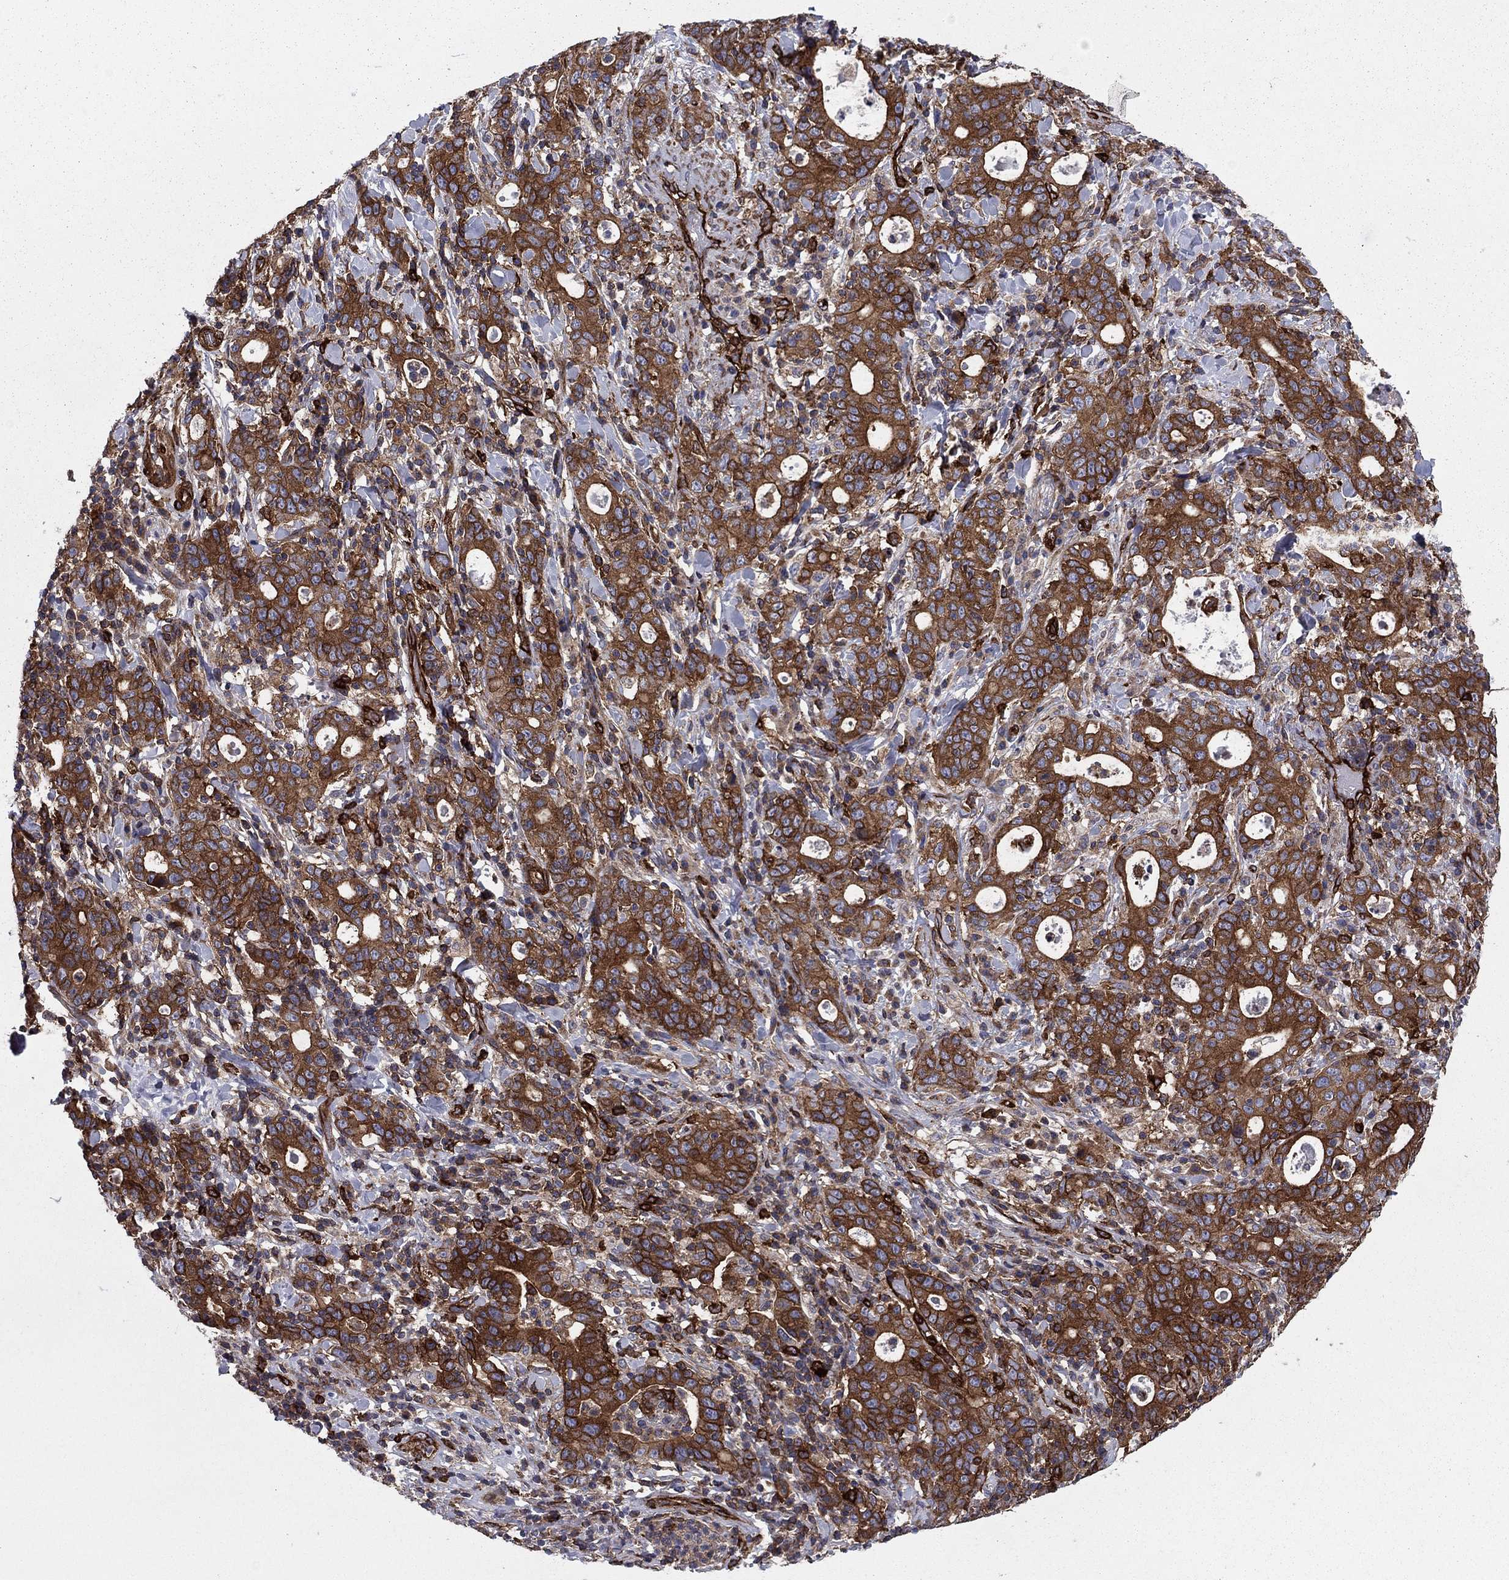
{"staining": {"intensity": "strong", "quantity": ">75%", "location": "cytoplasmic/membranous"}, "tissue": "stomach cancer", "cell_type": "Tumor cells", "image_type": "cancer", "snomed": [{"axis": "morphology", "description": "Adenocarcinoma, NOS"}, {"axis": "topography", "description": "Stomach"}], "caption": "Protein staining of stomach cancer tissue shows strong cytoplasmic/membranous expression in about >75% of tumor cells.", "gene": "EHBP1L1", "patient": {"sex": "male", "age": 79}}